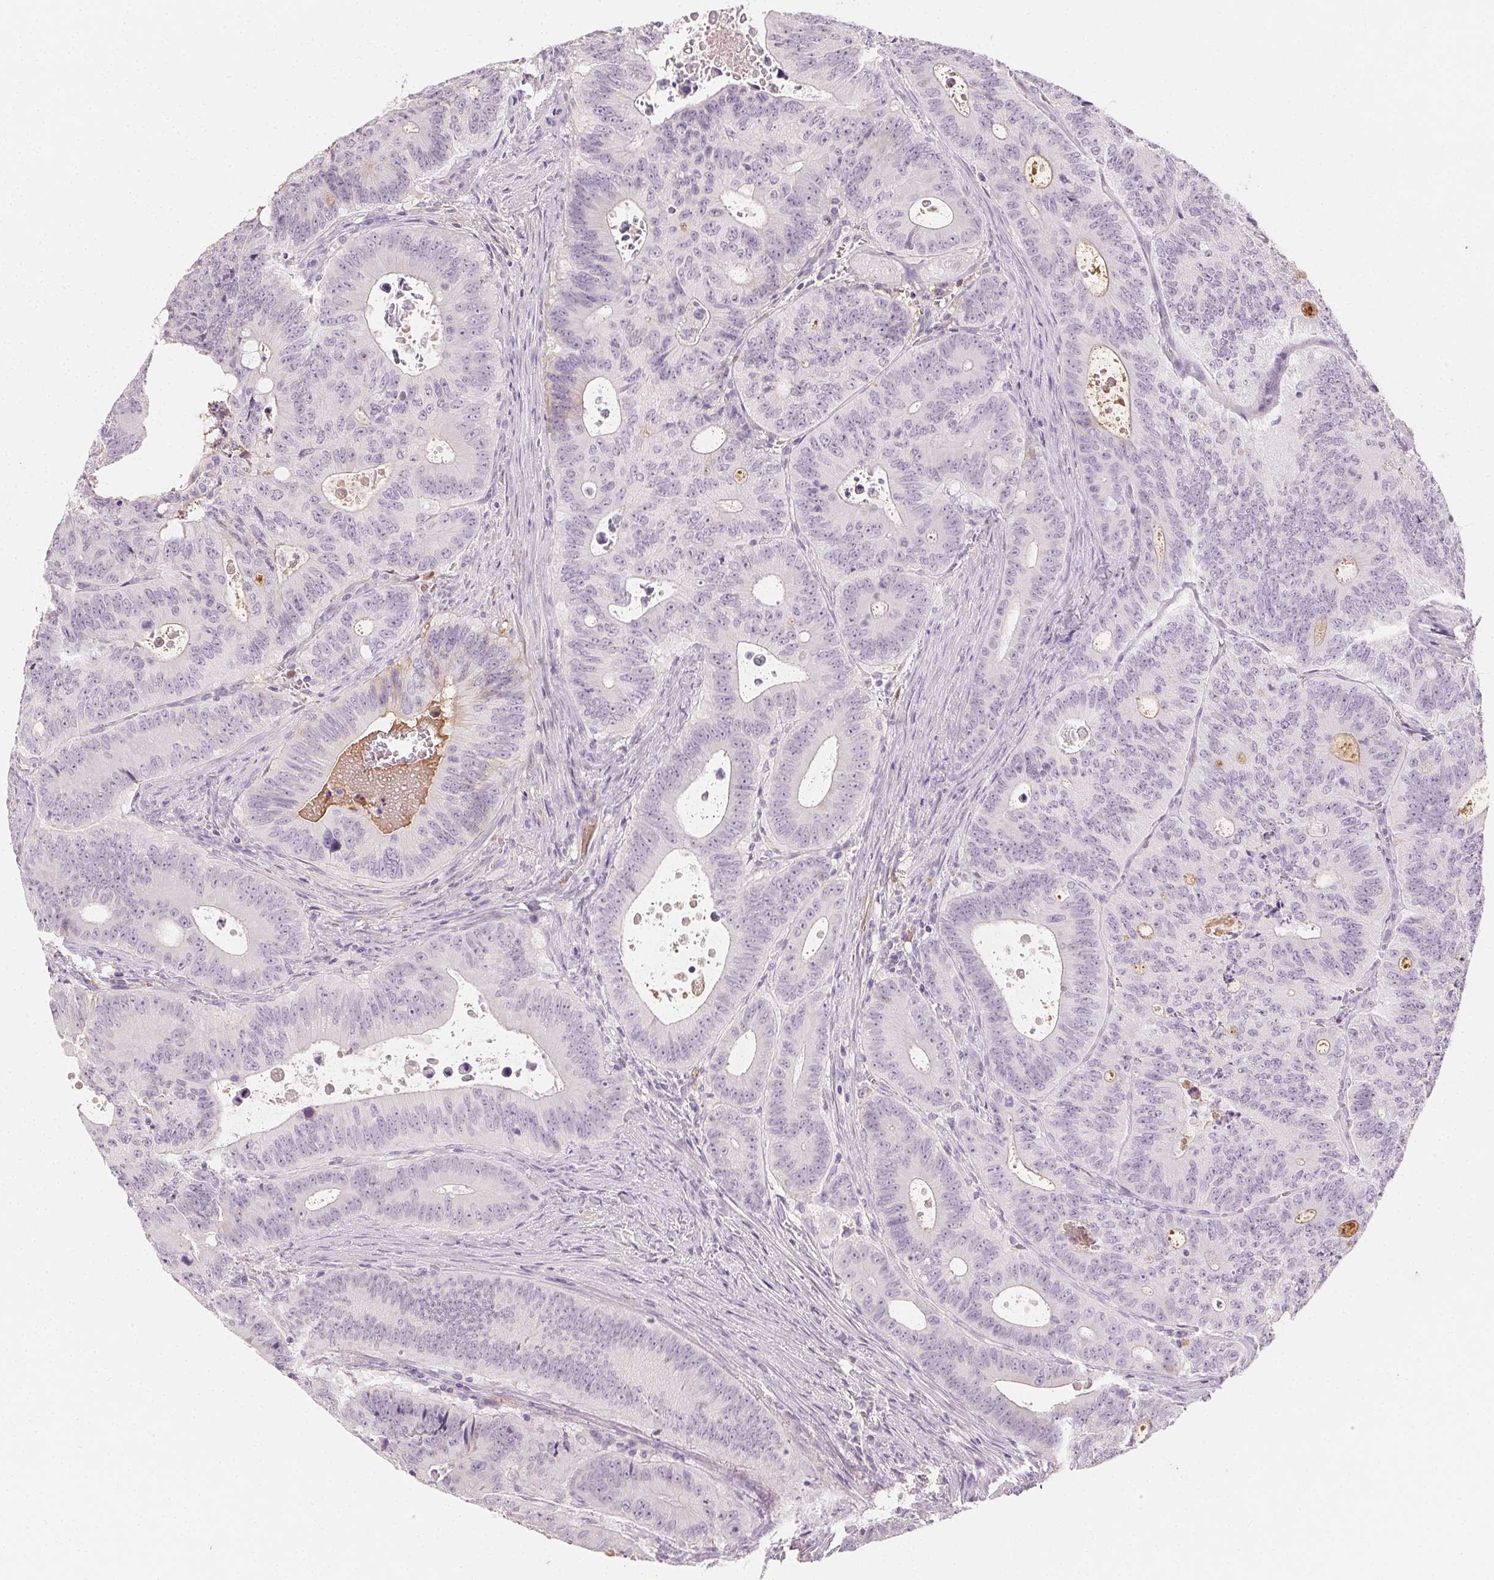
{"staining": {"intensity": "negative", "quantity": "none", "location": "none"}, "tissue": "colorectal cancer", "cell_type": "Tumor cells", "image_type": "cancer", "snomed": [{"axis": "morphology", "description": "Adenocarcinoma, NOS"}, {"axis": "topography", "description": "Colon"}], "caption": "Immunohistochemistry image of colorectal cancer (adenocarcinoma) stained for a protein (brown), which demonstrates no expression in tumor cells.", "gene": "AFM", "patient": {"sex": "male", "age": 62}}